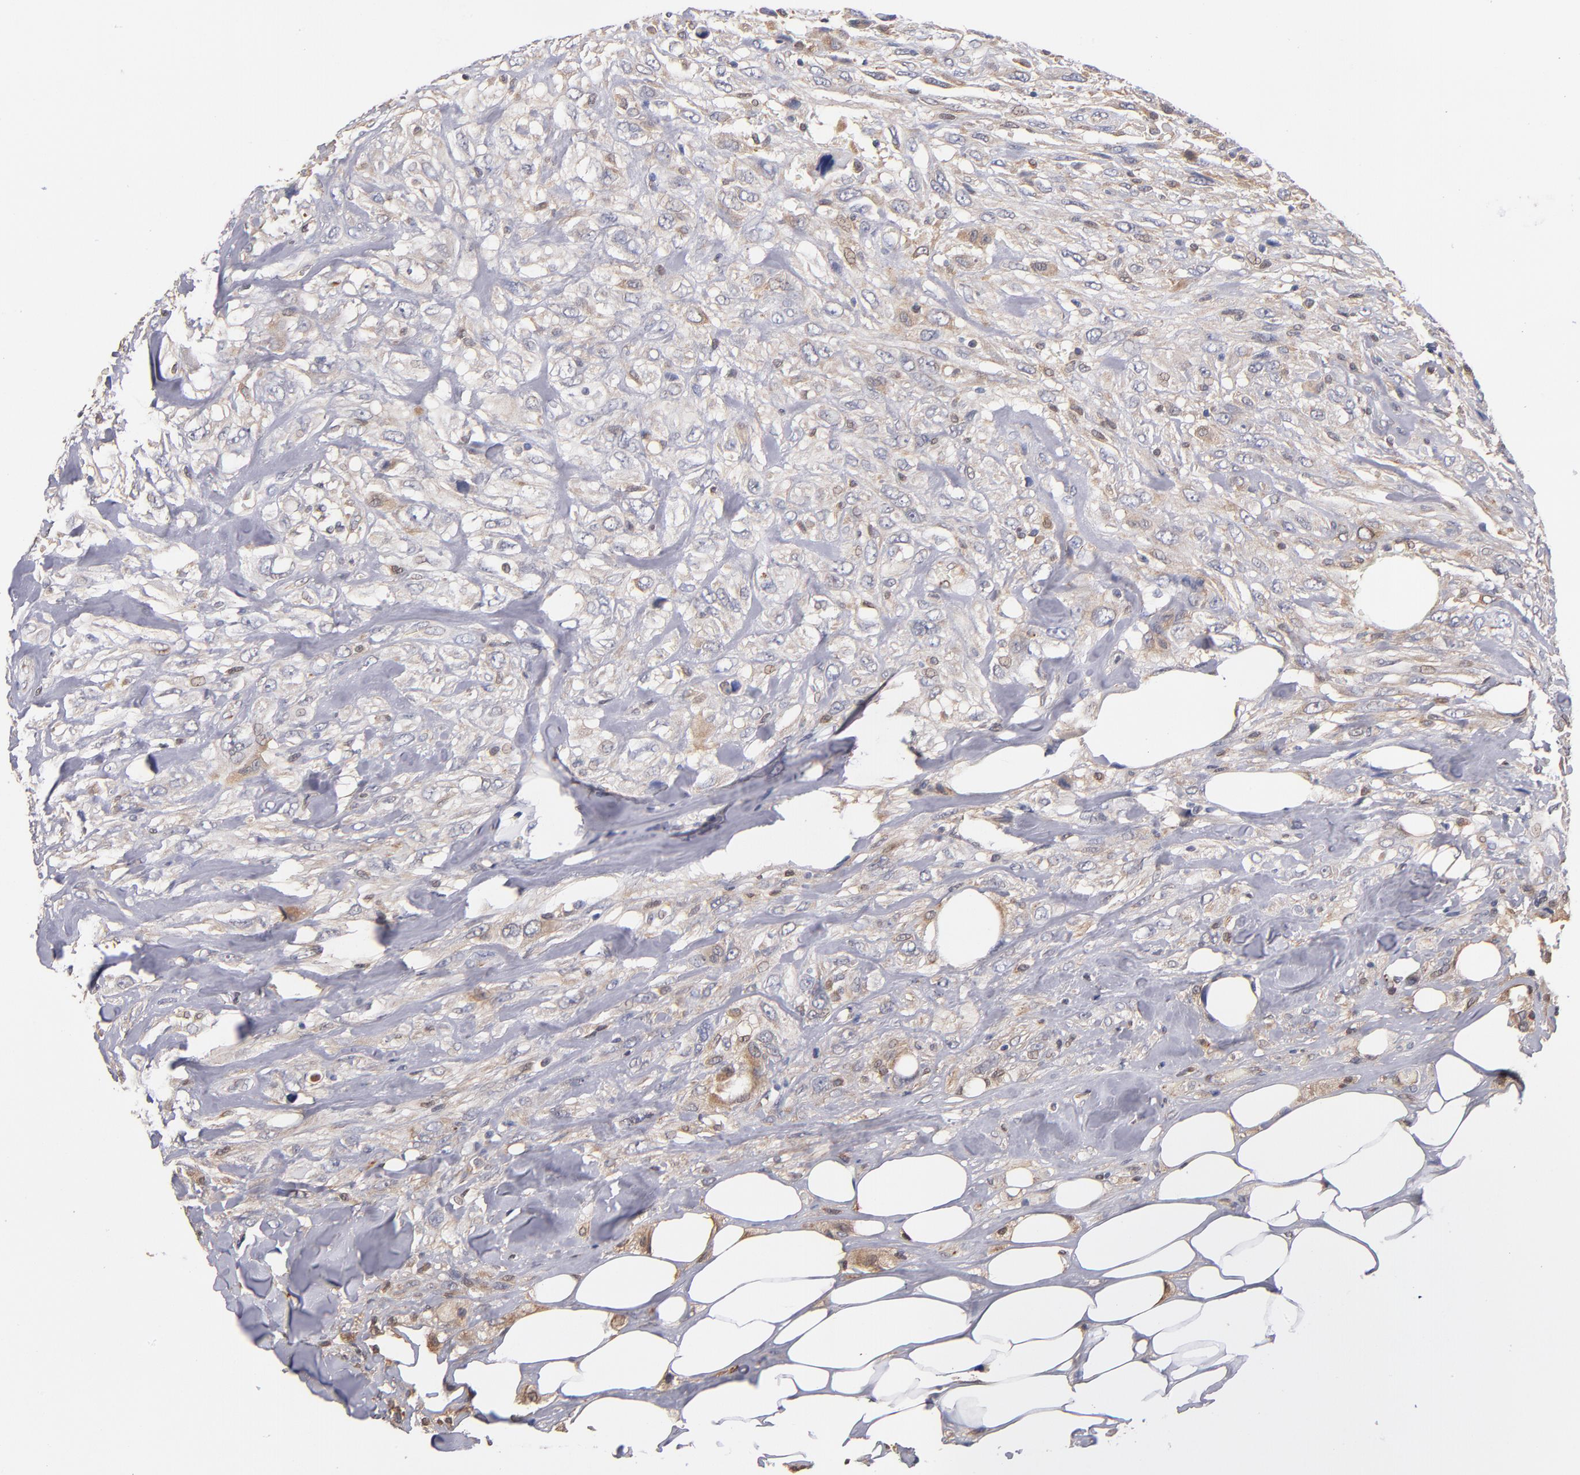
{"staining": {"intensity": "moderate", "quantity": ">75%", "location": "cytoplasmic/membranous"}, "tissue": "breast cancer", "cell_type": "Tumor cells", "image_type": "cancer", "snomed": [{"axis": "morphology", "description": "Neoplasm, malignant, NOS"}, {"axis": "topography", "description": "Breast"}], "caption": "Human breast cancer (neoplasm (malignant)) stained with a protein marker displays moderate staining in tumor cells.", "gene": "GMFG", "patient": {"sex": "female", "age": 50}}